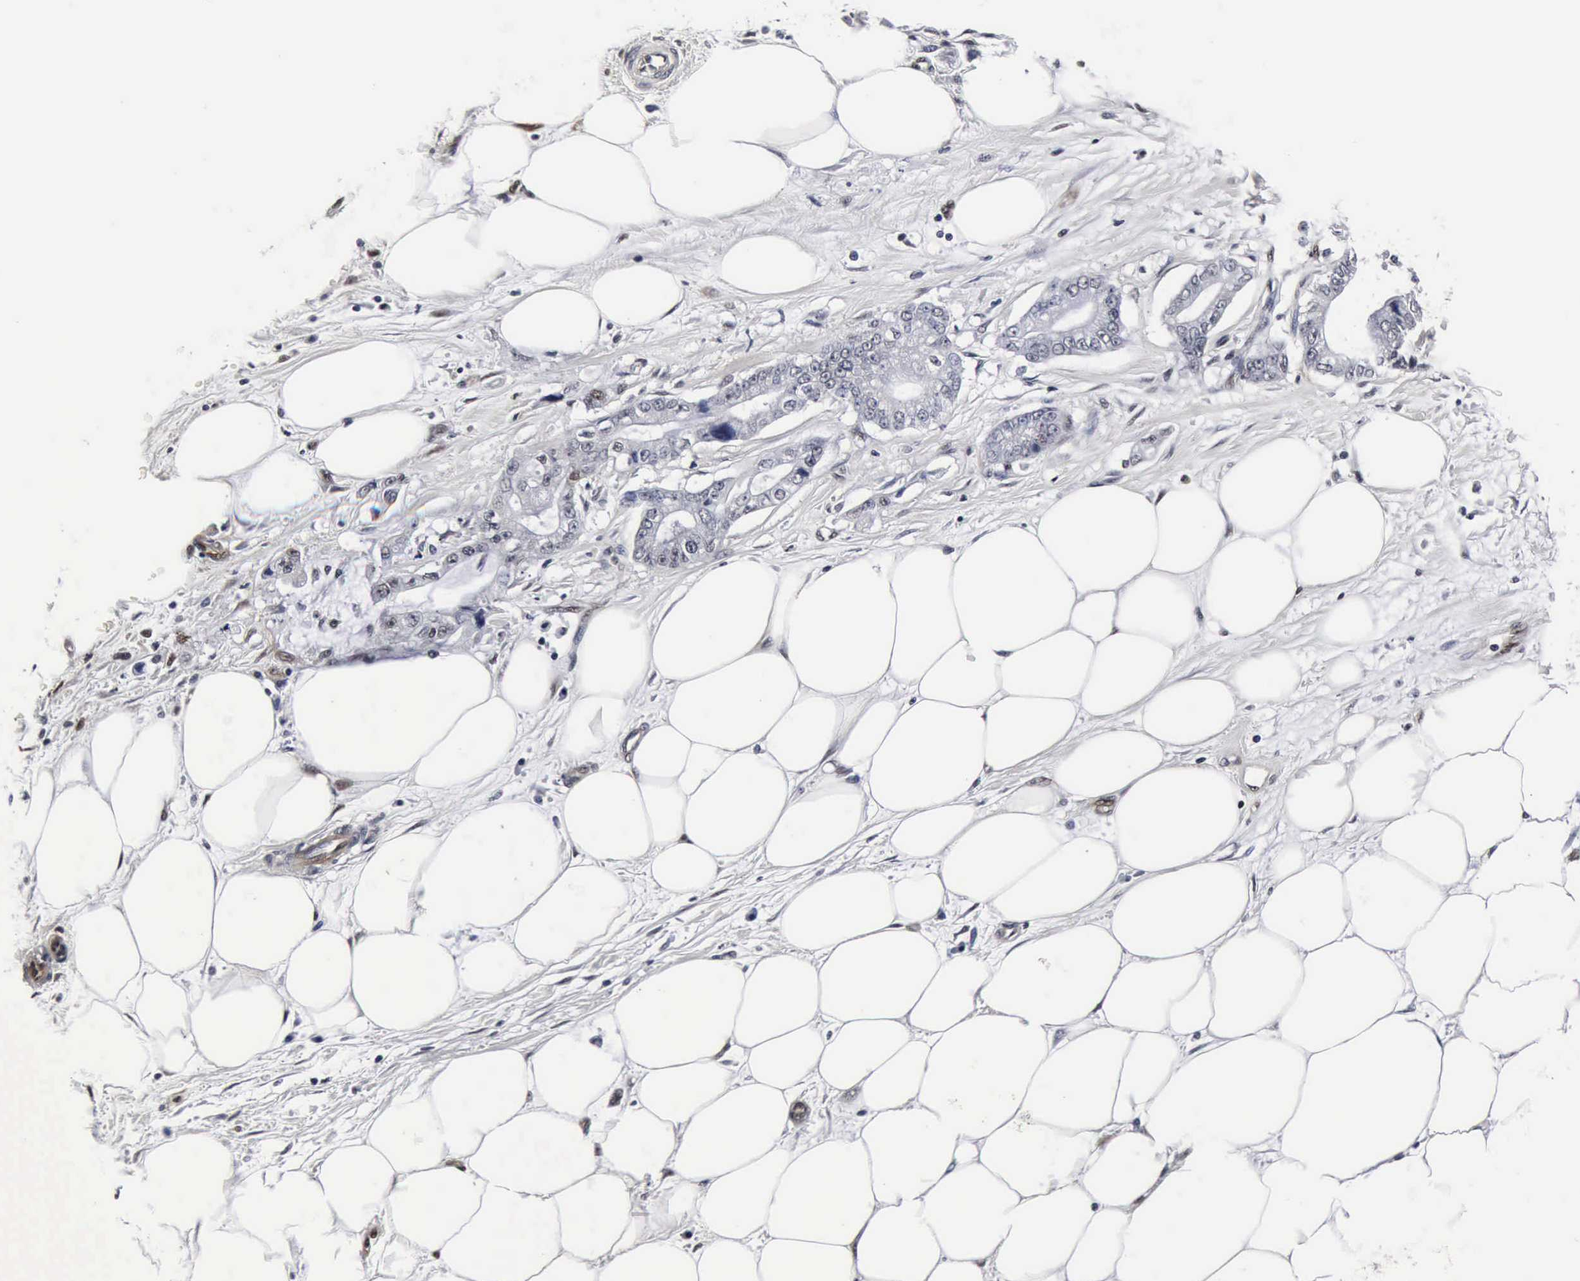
{"staining": {"intensity": "weak", "quantity": "25%-75%", "location": "nuclear"}, "tissue": "pancreatic cancer", "cell_type": "Tumor cells", "image_type": "cancer", "snomed": [{"axis": "morphology", "description": "Adenocarcinoma, NOS"}, {"axis": "topography", "description": "Pancreas"}, {"axis": "topography", "description": "Stomach, upper"}], "caption": "The immunohistochemical stain highlights weak nuclear expression in tumor cells of pancreatic cancer (adenocarcinoma) tissue.", "gene": "UBC", "patient": {"sex": "male", "age": 77}}